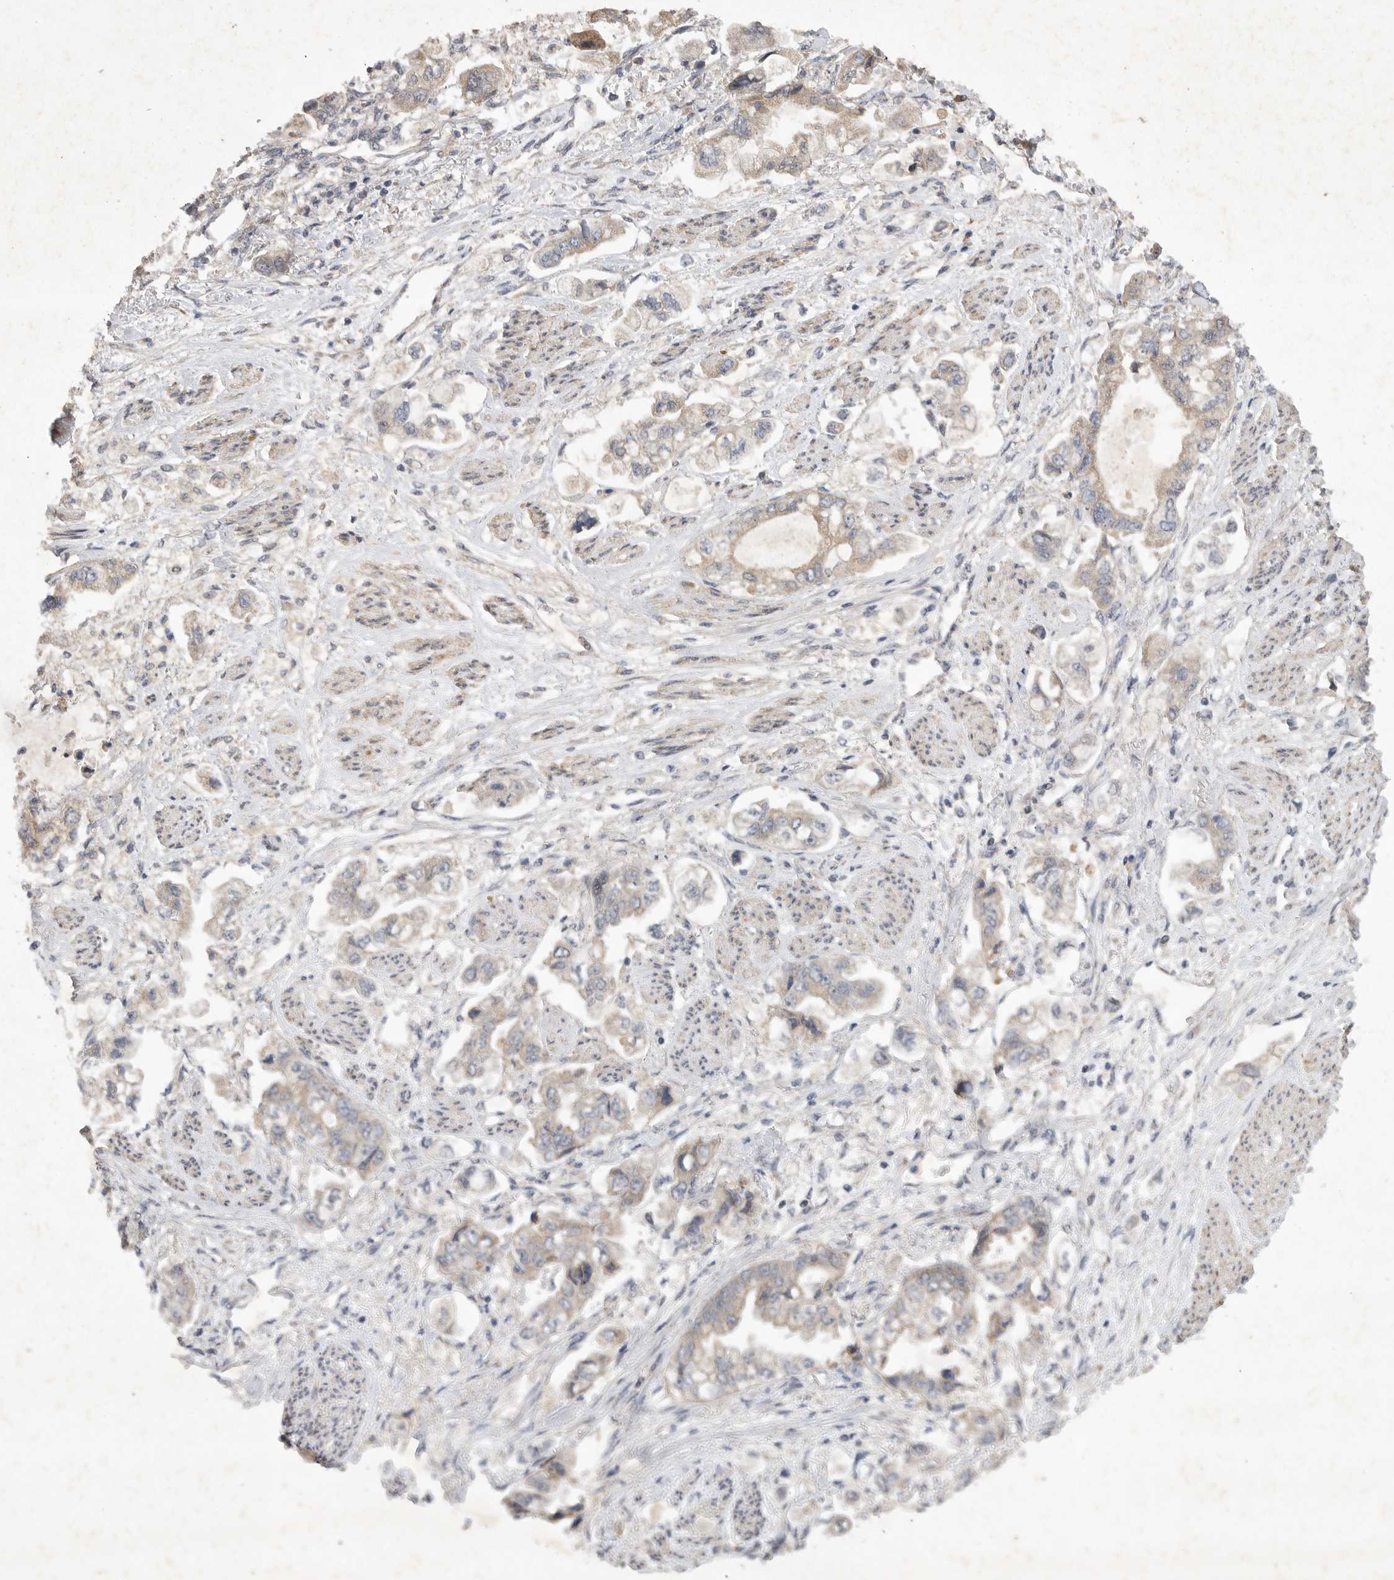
{"staining": {"intensity": "weak", "quantity": "25%-75%", "location": "cytoplasmic/membranous"}, "tissue": "stomach cancer", "cell_type": "Tumor cells", "image_type": "cancer", "snomed": [{"axis": "morphology", "description": "Adenocarcinoma, NOS"}, {"axis": "topography", "description": "Stomach"}], "caption": "Tumor cells demonstrate low levels of weak cytoplasmic/membranous positivity in approximately 25%-75% of cells in stomach cancer (adenocarcinoma). Using DAB (brown) and hematoxylin (blue) stains, captured at high magnification using brightfield microscopy.", "gene": "EDEM3", "patient": {"sex": "male", "age": 62}}